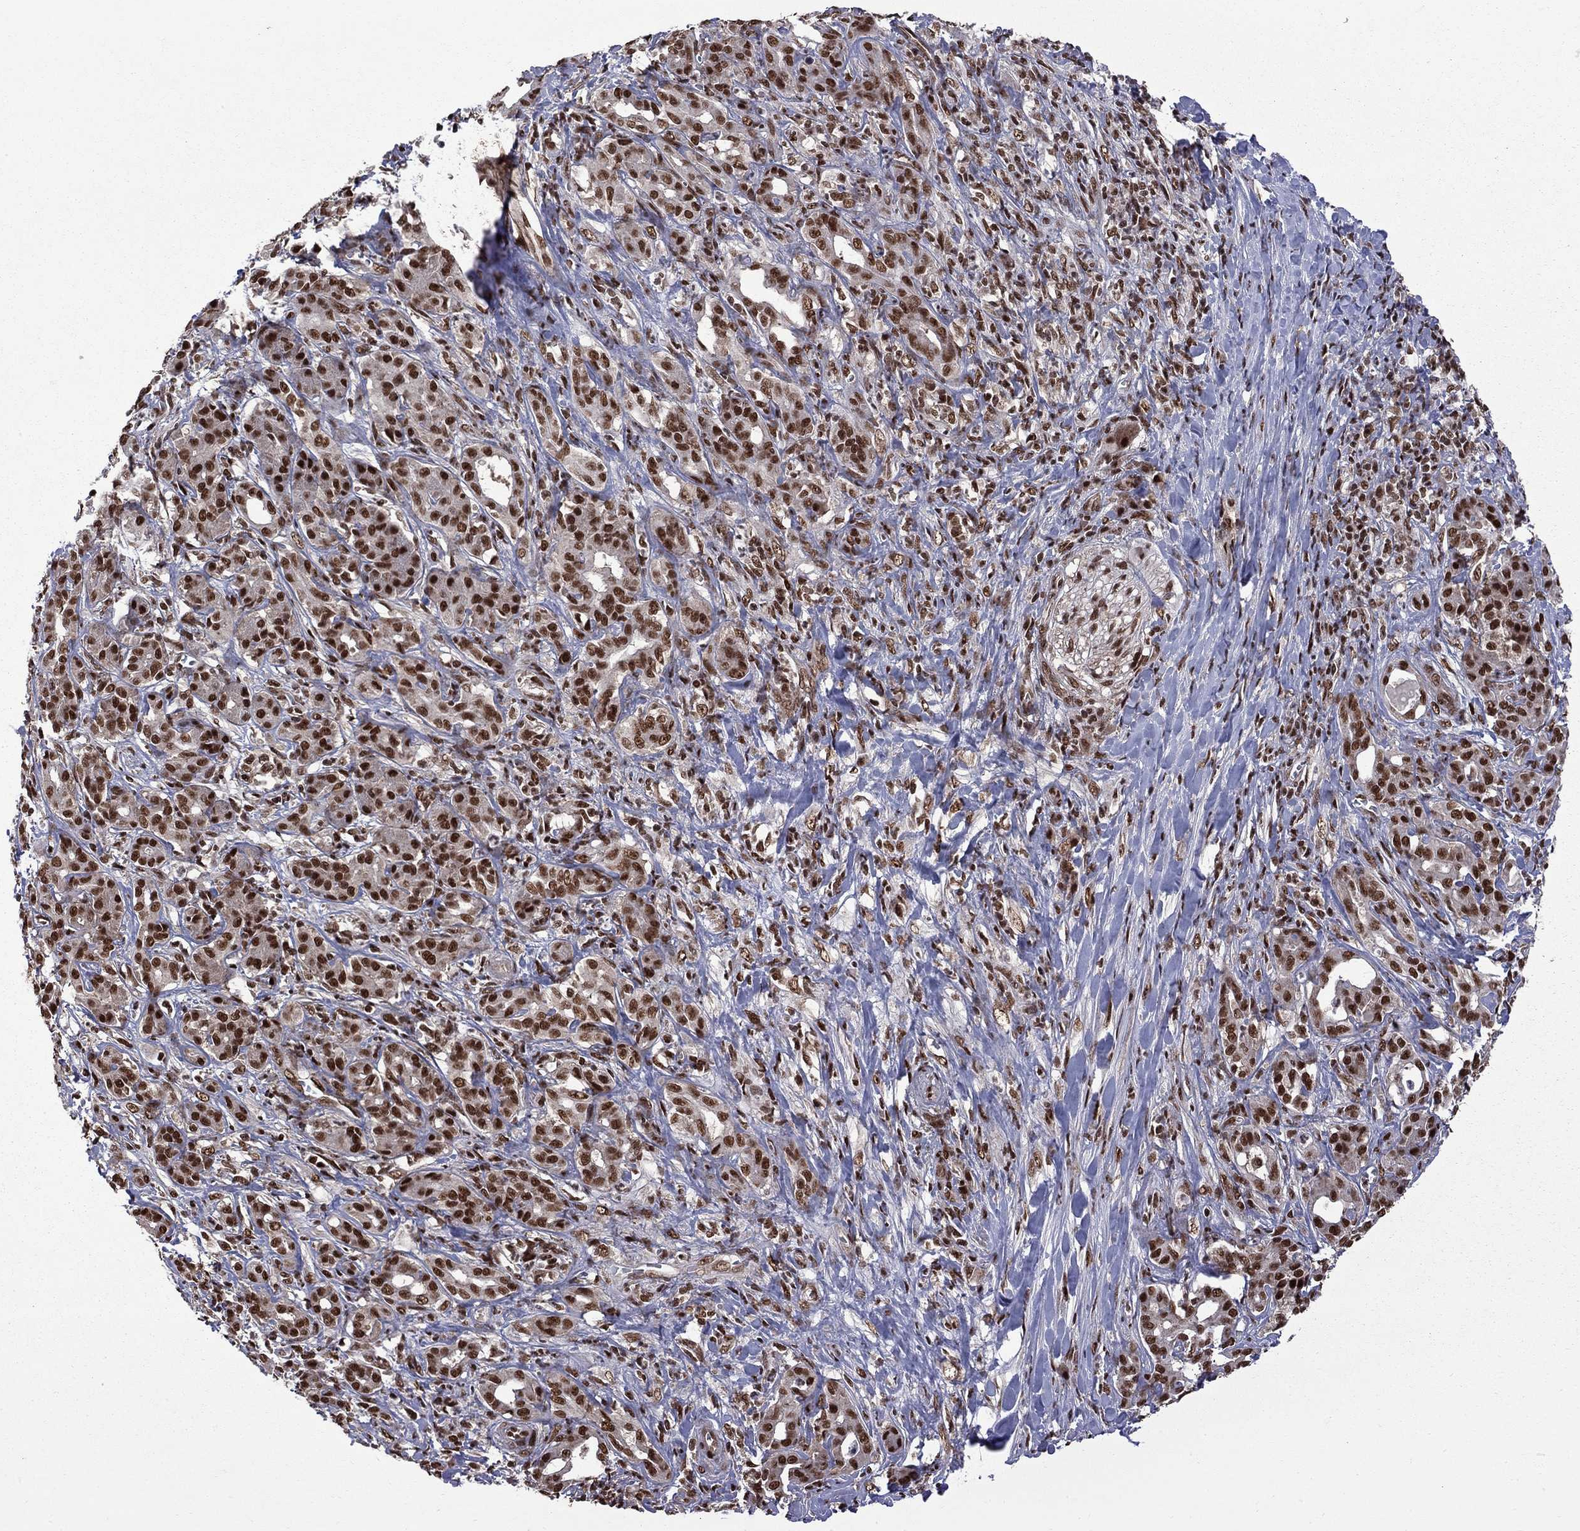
{"staining": {"intensity": "strong", "quantity": ">75%", "location": "nuclear"}, "tissue": "pancreatic cancer", "cell_type": "Tumor cells", "image_type": "cancer", "snomed": [{"axis": "morphology", "description": "Adenocarcinoma, NOS"}, {"axis": "topography", "description": "Pancreas"}], "caption": "Pancreatic cancer (adenocarcinoma) stained with a protein marker demonstrates strong staining in tumor cells.", "gene": "MED25", "patient": {"sex": "male", "age": 61}}